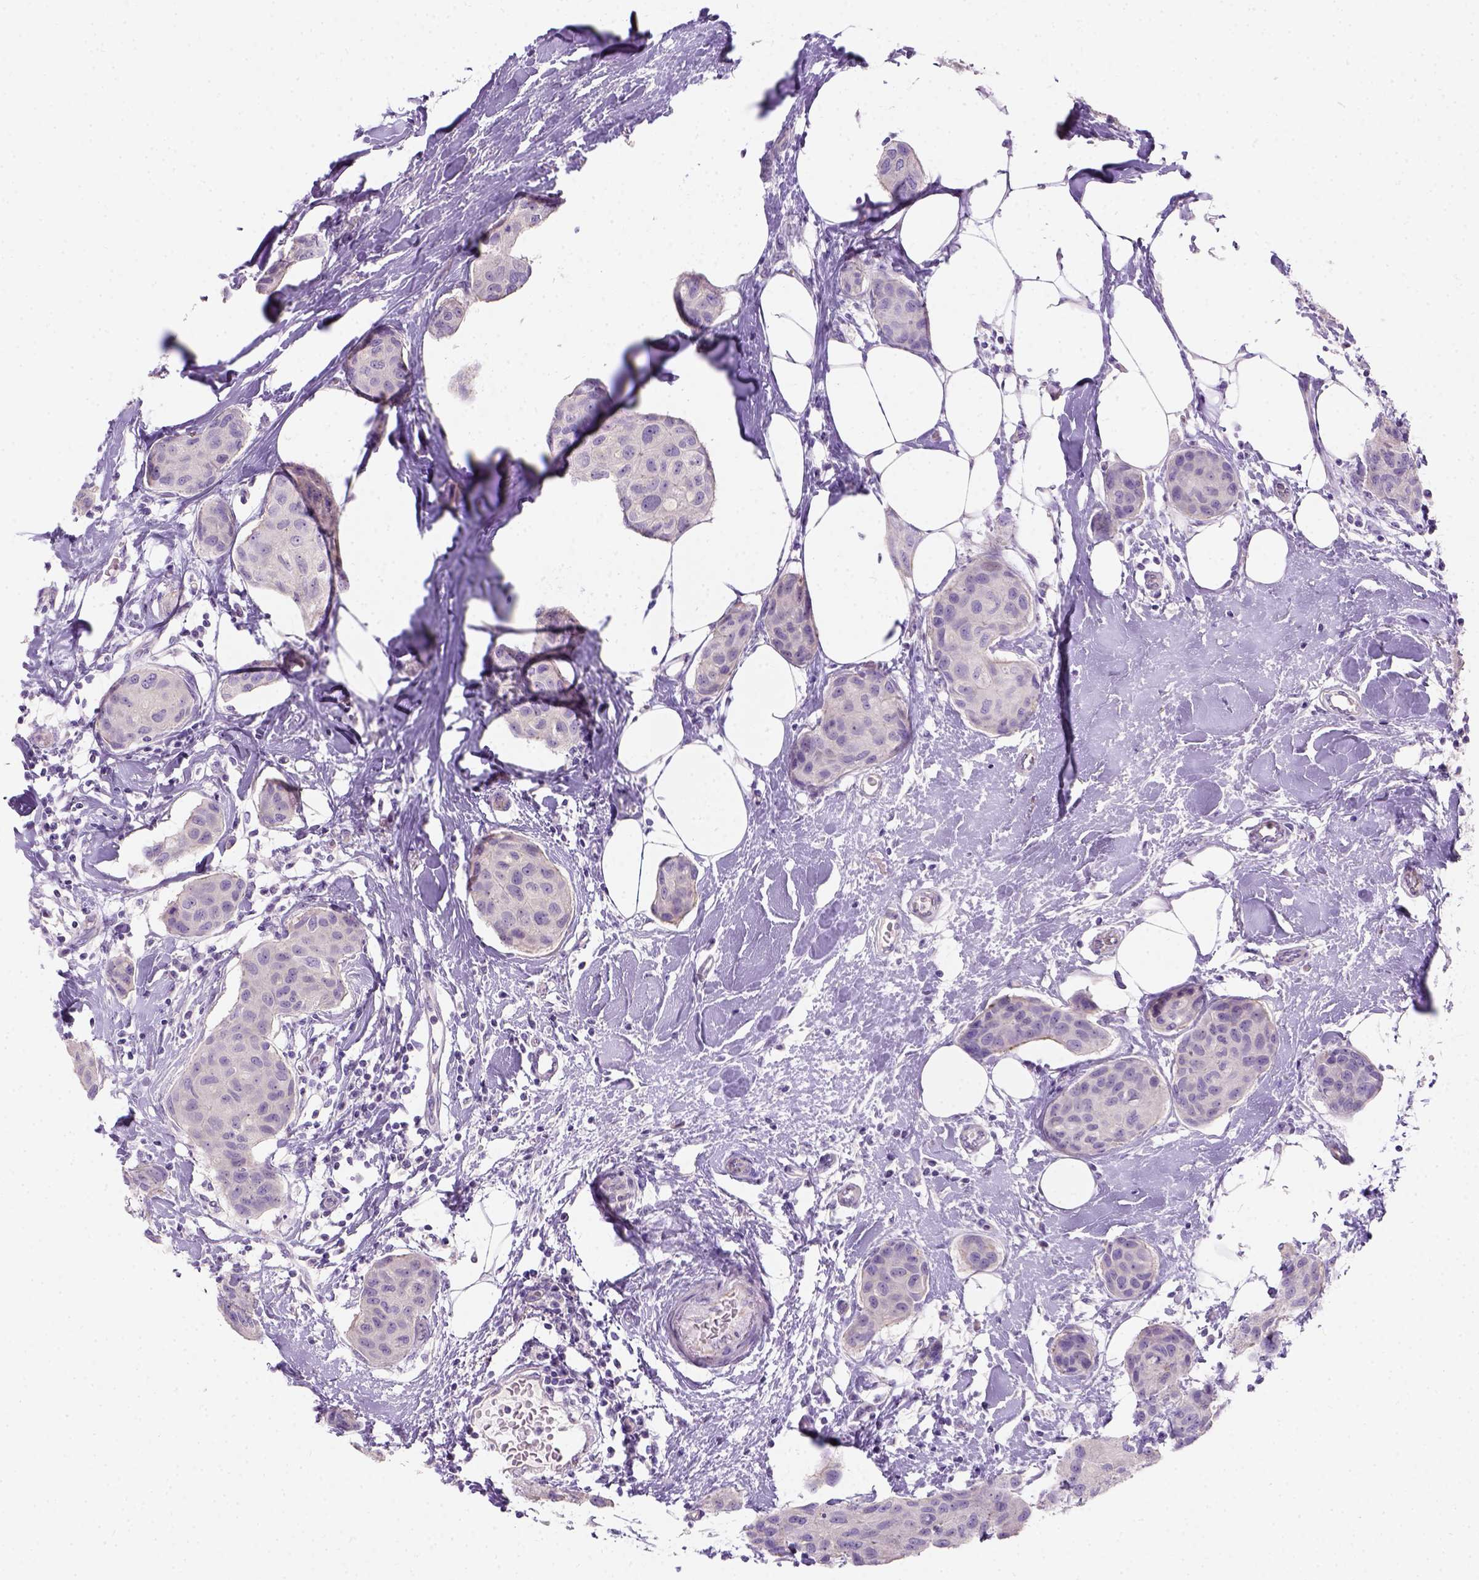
{"staining": {"intensity": "negative", "quantity": "none", "location": "none"}, "tissue": "breast cancer", "cell_type": "Tumor cells", "image_type": "cancer", "snomed": [{"axis": "morphology", "description": "Duct carcinoma"}, {"axis": "topography", "description": "Breast"}], "caption": "Breast cancer (invasive ductal carcinoma) stained for a protein using immunohistochemistry (IHC) reveals no expression tumor cells.", "gene": "C20orf144", "patient": {"sex": "female", "age": 80}}